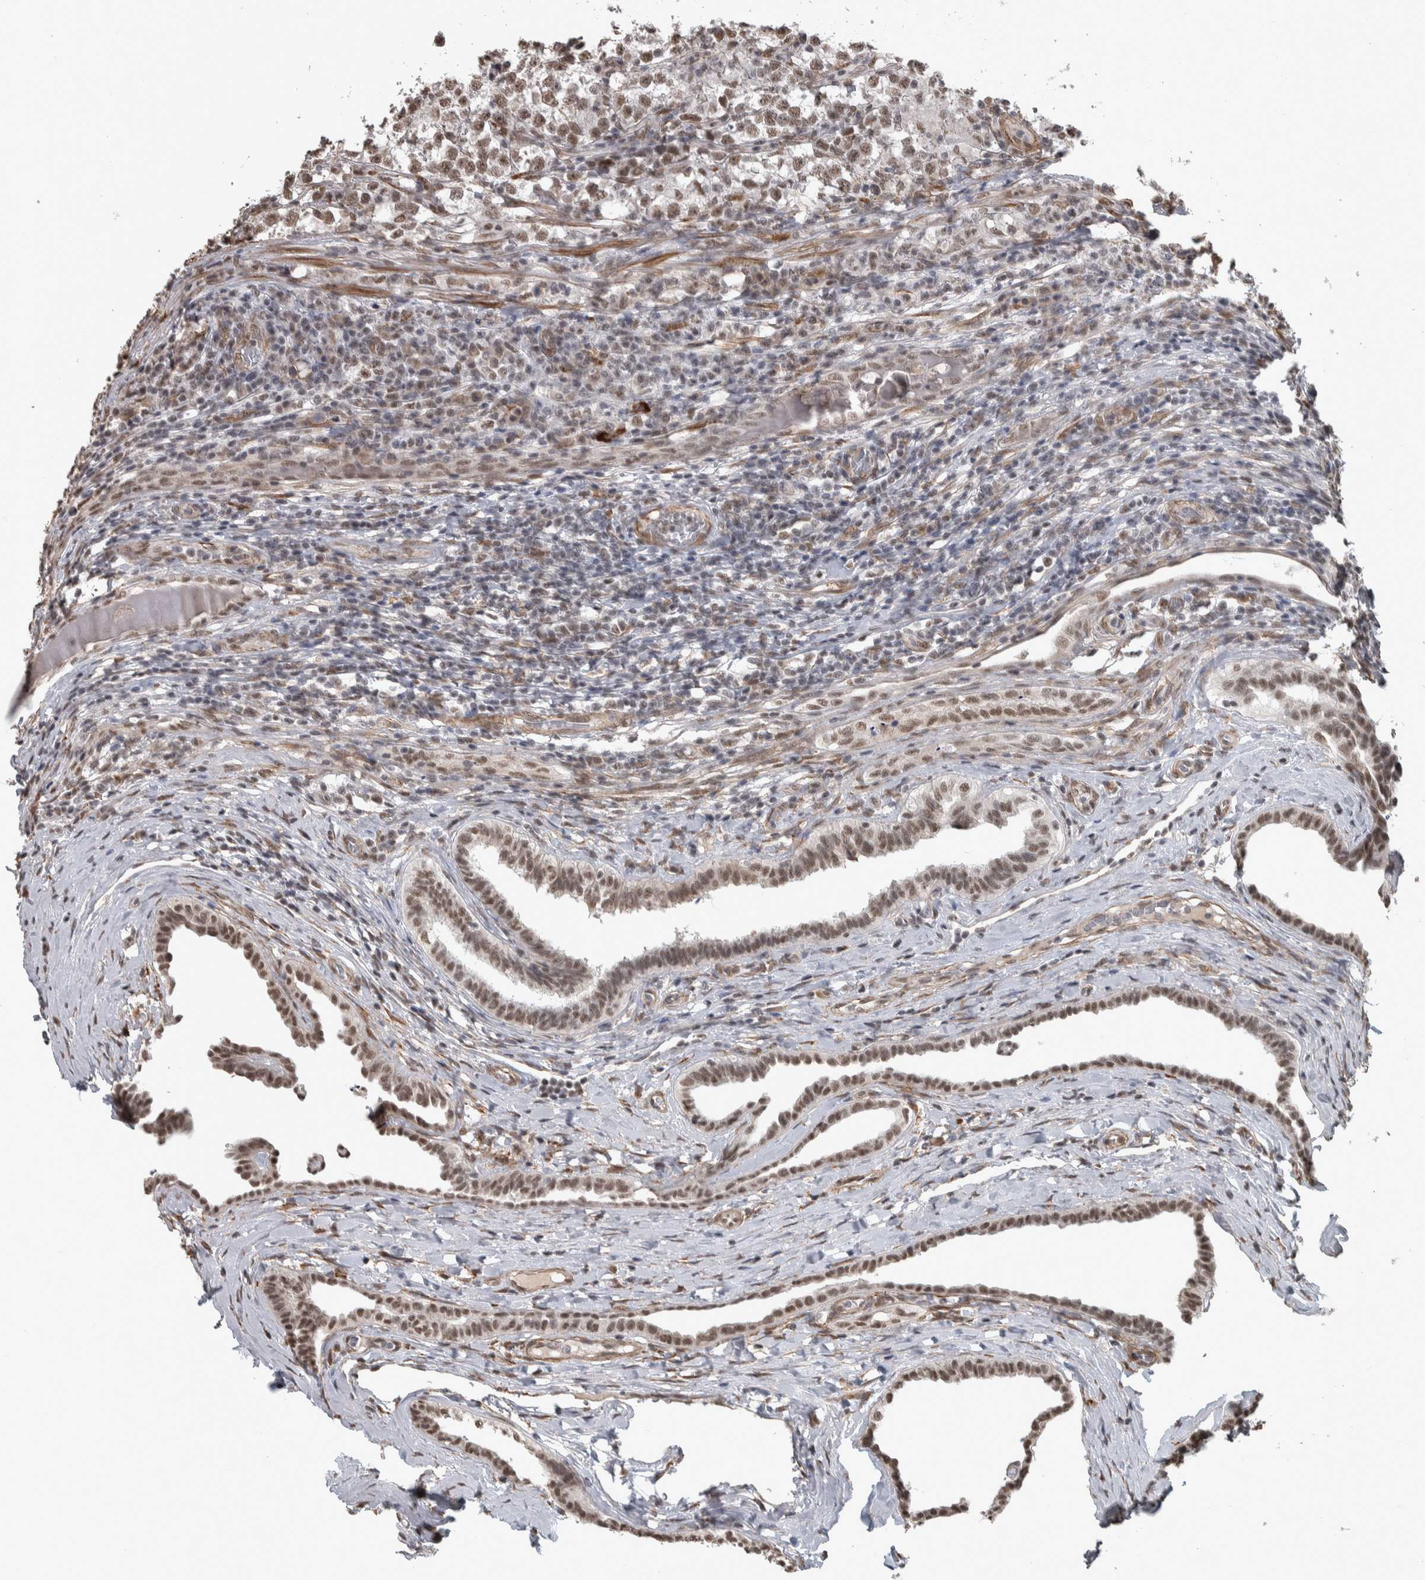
{"staining": {"intensity": "moderate", "quantity": ">75%", "location": "nuclear"}, "tissue": "testis cancer", "cell_type": "Tumor cells", "image_type": "cancer", "snomed": [{"axis": "morphology", "description": "Normal tissue, NOS"}, {"axis": "morphology", "description": "Seminoma, NOS"}, {"axis": "topography", "description": "Testis"}], "caption": "An image showing moderate nuclear expression in about >75% of tumor cells in testis cancer, as visualized by brown immunohistochemical staining.", "gene": "DDX42", "patient": {"sex": "male", "age": 43}}